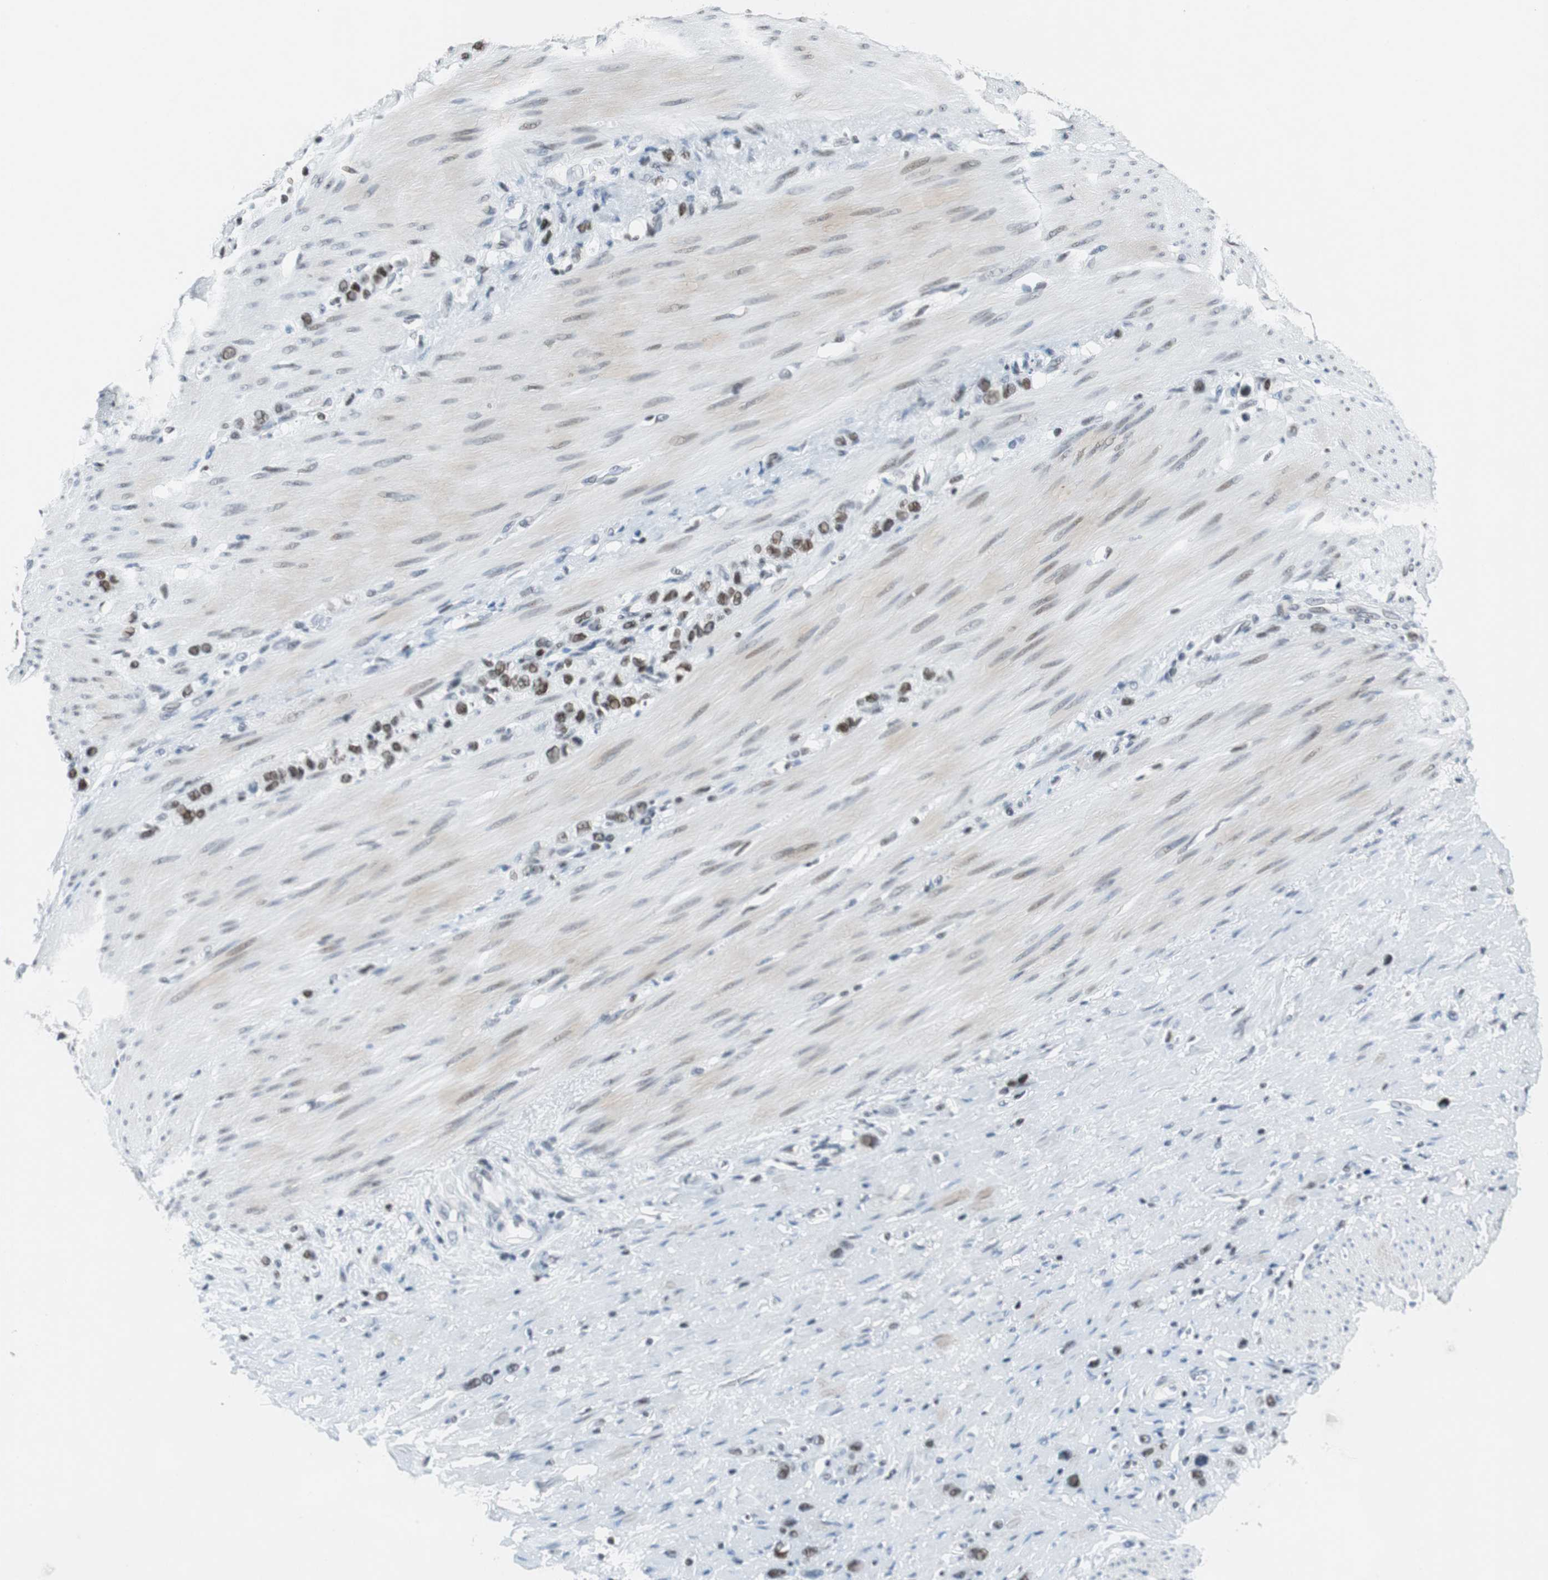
{"staining": {"intensity": "moderate", "quantity": ">75%", "location": "nuclear"}, "tissue": "stomach cancer", "cell_type": "Tumor cells", "image_type": "cancer", "snomed": [{"axis": "morphology", "description": "Normal tissue, NOS"}, {"axis": "morphology", "description": "Adenocarcinoma, NOS"}, {"axis": "morphology", "description": "Adenocarcinoma, High grade"}, {"axis": "topography", "description": "Stomach, upper"}, {"axis": "topography", "description": "Stomach"}], "caption": "Stomach cancer tissue reveals moderate nuclear positivity in about >75% of tumor cells, visualized by immunohistochemistry. (DAB = brown stain, brightfield microscopy at high magnification).", "gene": "HDAC3", "patient": {"sex": "female", "age": 65}}